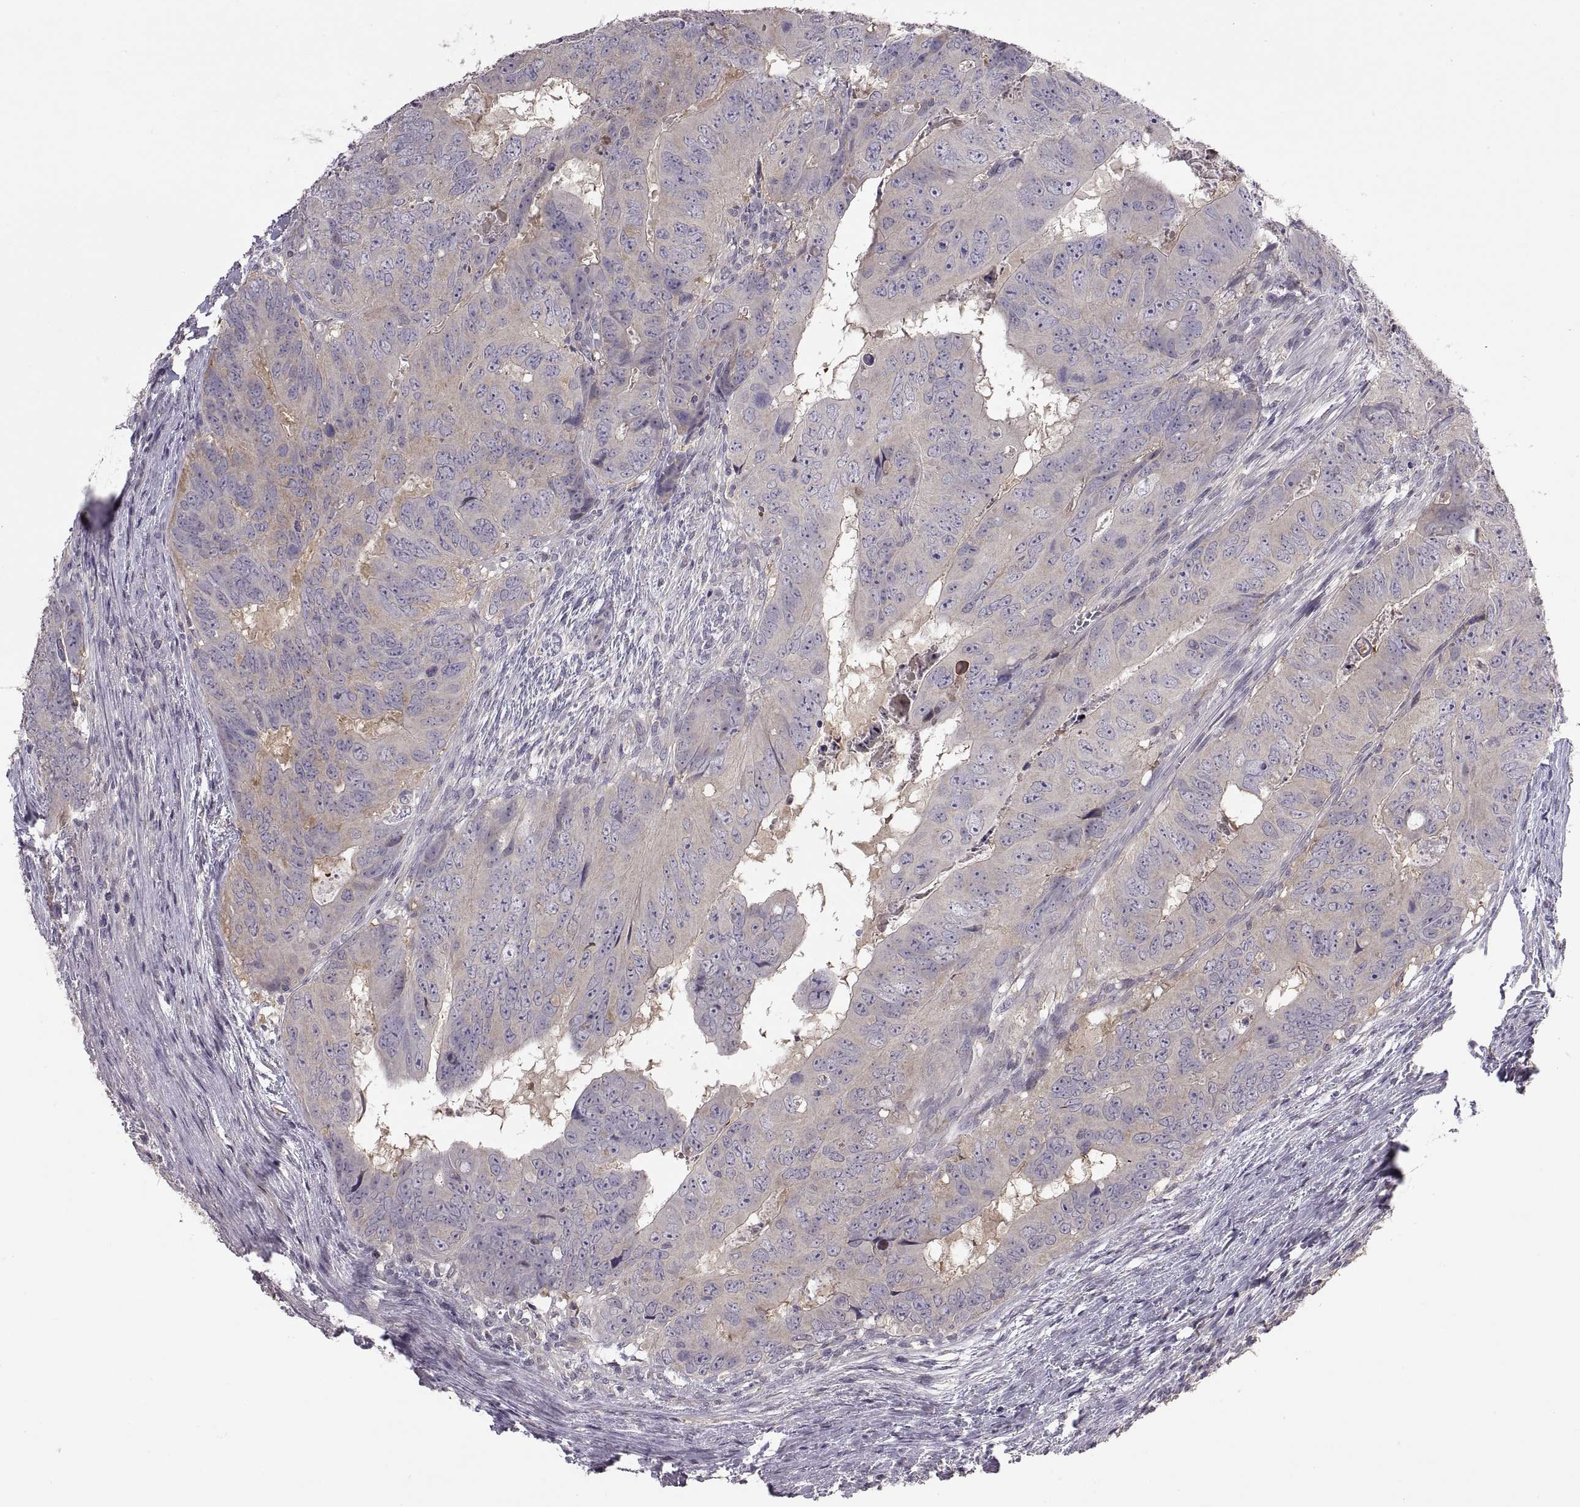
{"staining": {"intensity": "negative", "quantity": "none", "location": "none"}, "tissue": "colorectal cancer", "cell_type": "Tumor cells", "image_type": "cancer", "snomed": [{"axis": "morphology", "description": "Adenocarcinoma, NOS"}, {"axis": "topography", "description": "Colon"}], "caption": "Tumor cells show no significant positivity in colorectal adenocarcinoma. The staining was performed using DAB to visualize the protein expression in brown, while the nuclei were stained in blue with hematoxylin (Magnification: 20x).", "gene": "NMNAT2", "patient": {"sex": "male", "age": 79}}